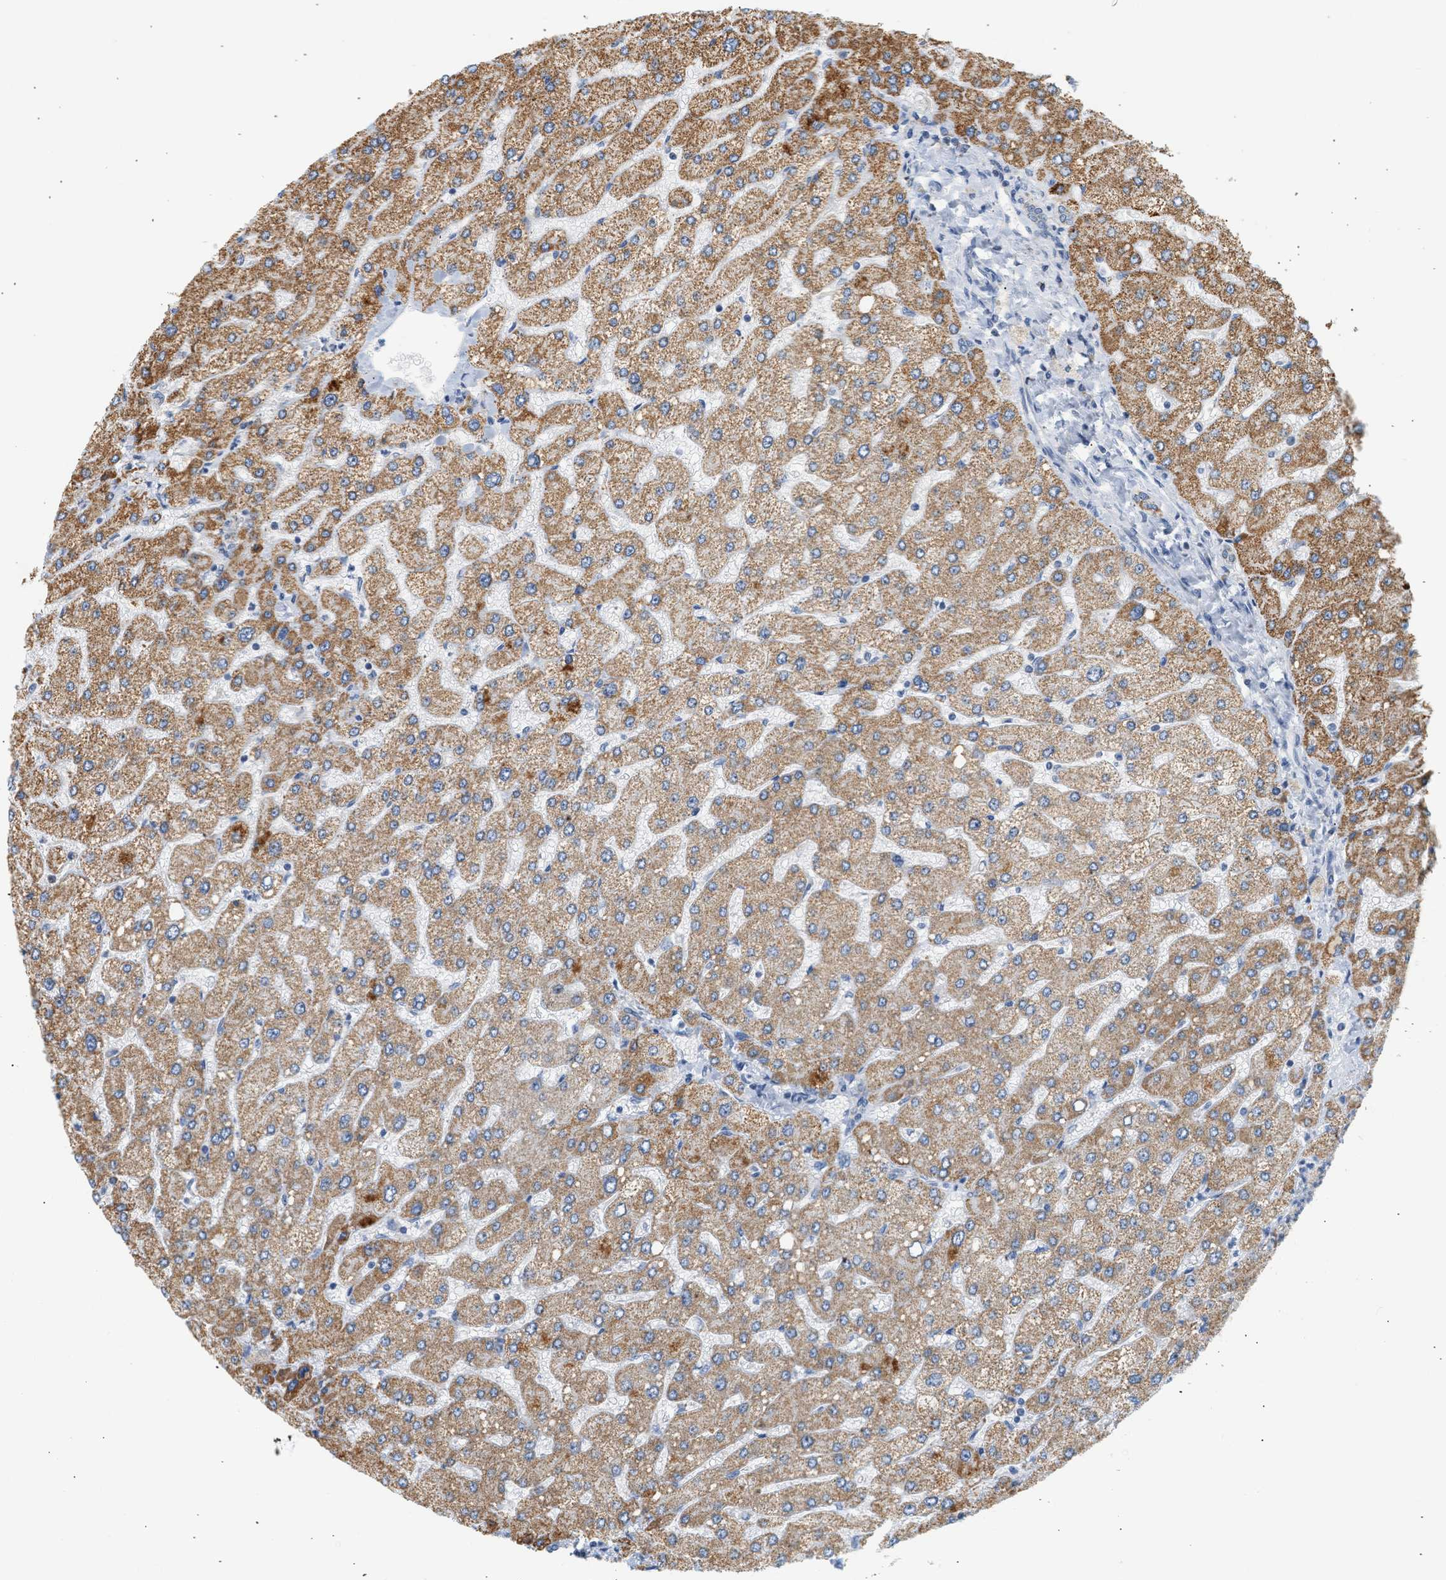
{"staining": {"intensity": "negative", "quantity": "none", "location": "none"}, "tissue": "liver", "cell_type": "Cholangiocytes", "image_type": "normal", "snomed": [{"axis": "morphology", "description": "Normal tissue, NOS"}, {"axis": "topography", "description": "Liver"}], "caption": "Immunohistochemistry micrograph of unremarkable liver stained for a protein (brown), which exhibits no positivity in cholangiocytes. Nuclei are stained in blue.", "gene": "GRPEL2", "patient": {"sex": "male", "age": 55}}